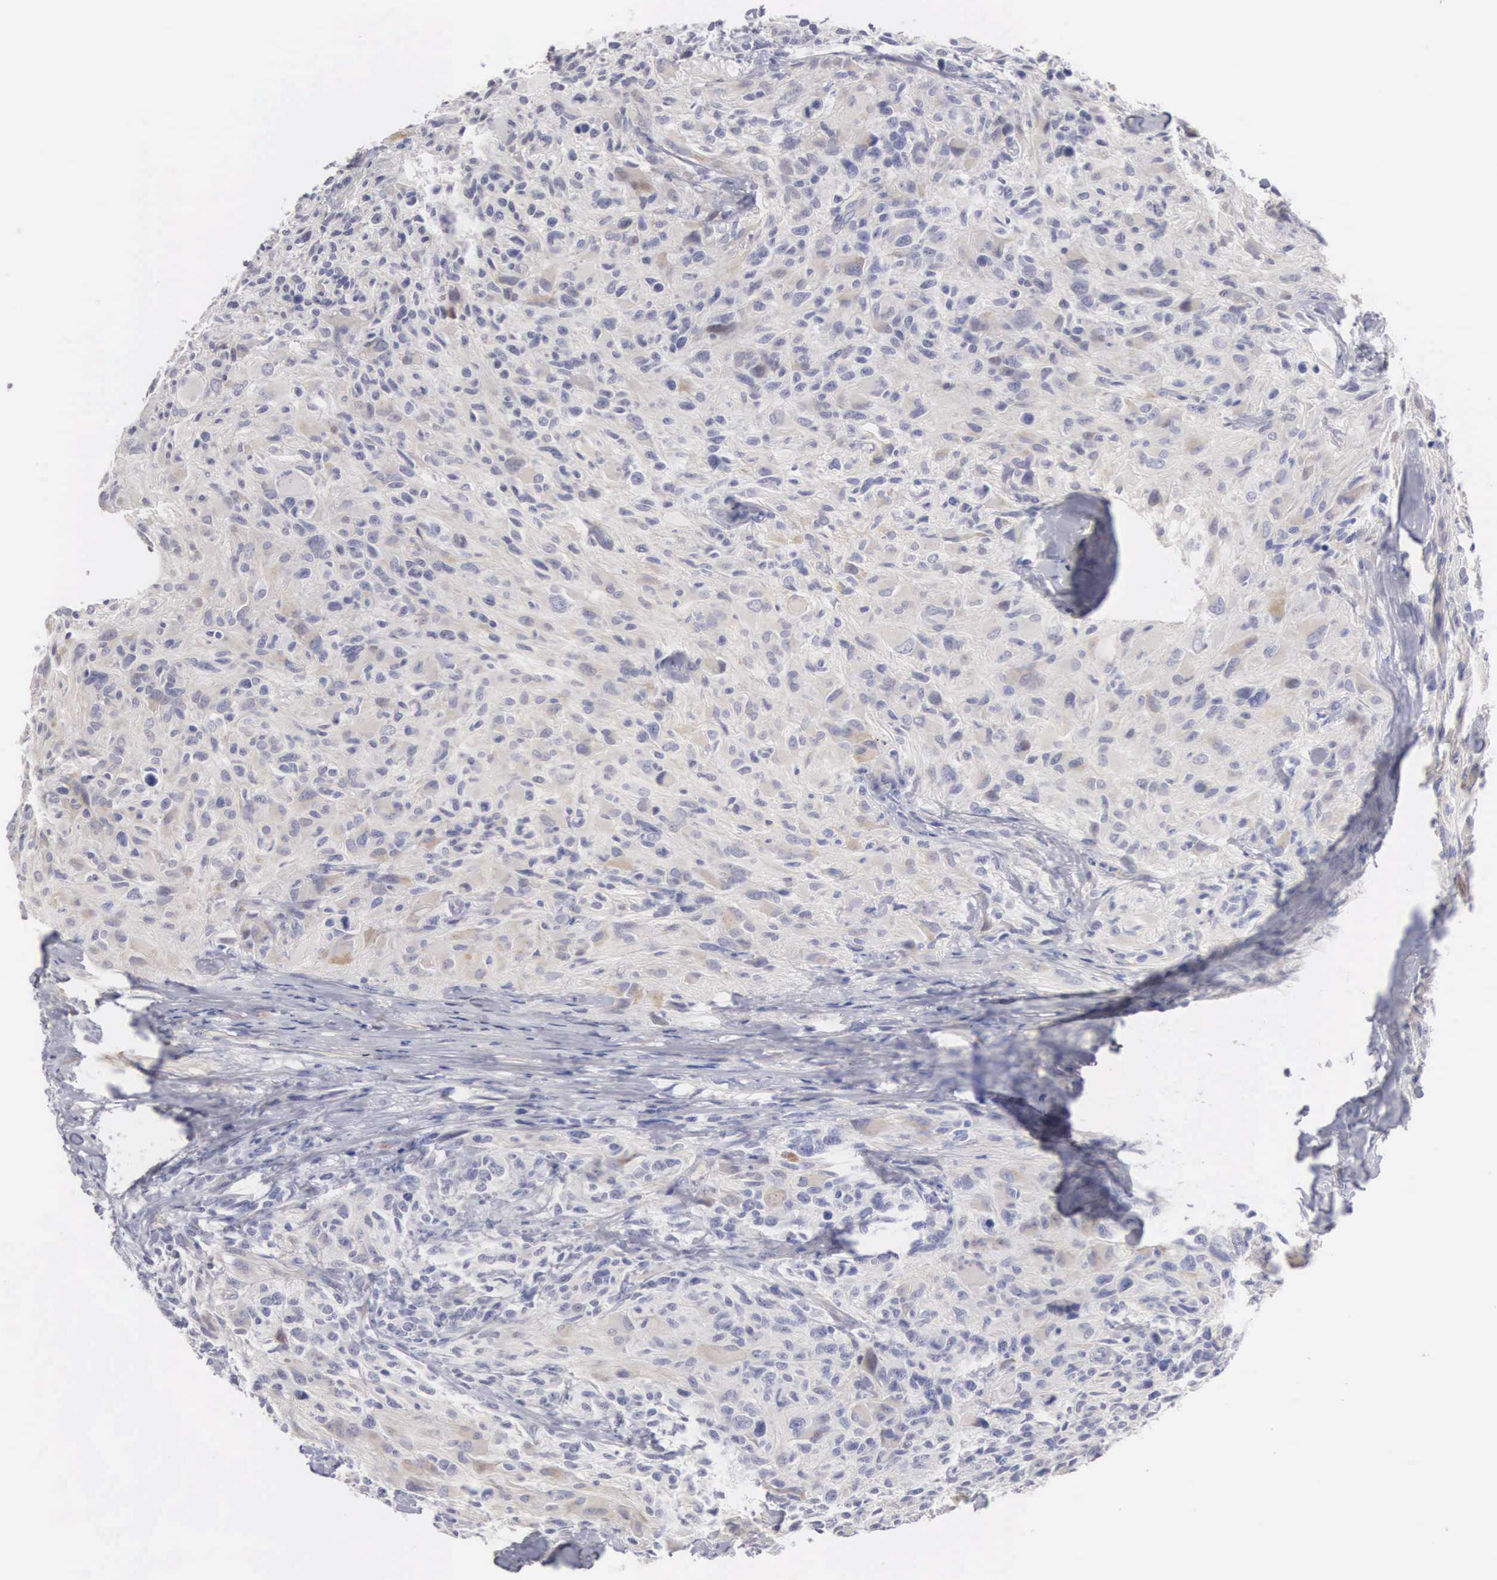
{"staining": {"intensity": "weak", "quantity": "25%-75%", "location": "cytoplasmic/membranous"}, "tissue": "glioma", "cell_type": "Tumor cells", "image_type": "cancer", "snomed": [{"axis": "morphology", "description": "Glioma, malignant, High grade"}, {"axis": "topography", "description": "Brain"}], "caption": "Protein expression analysis of human glioma reveals weak cytoplasmic/membranous staining in about 25%-75% of tumor cells.", "gene": "ELFN2", "patient": {"sex": "male", "age": 69}}